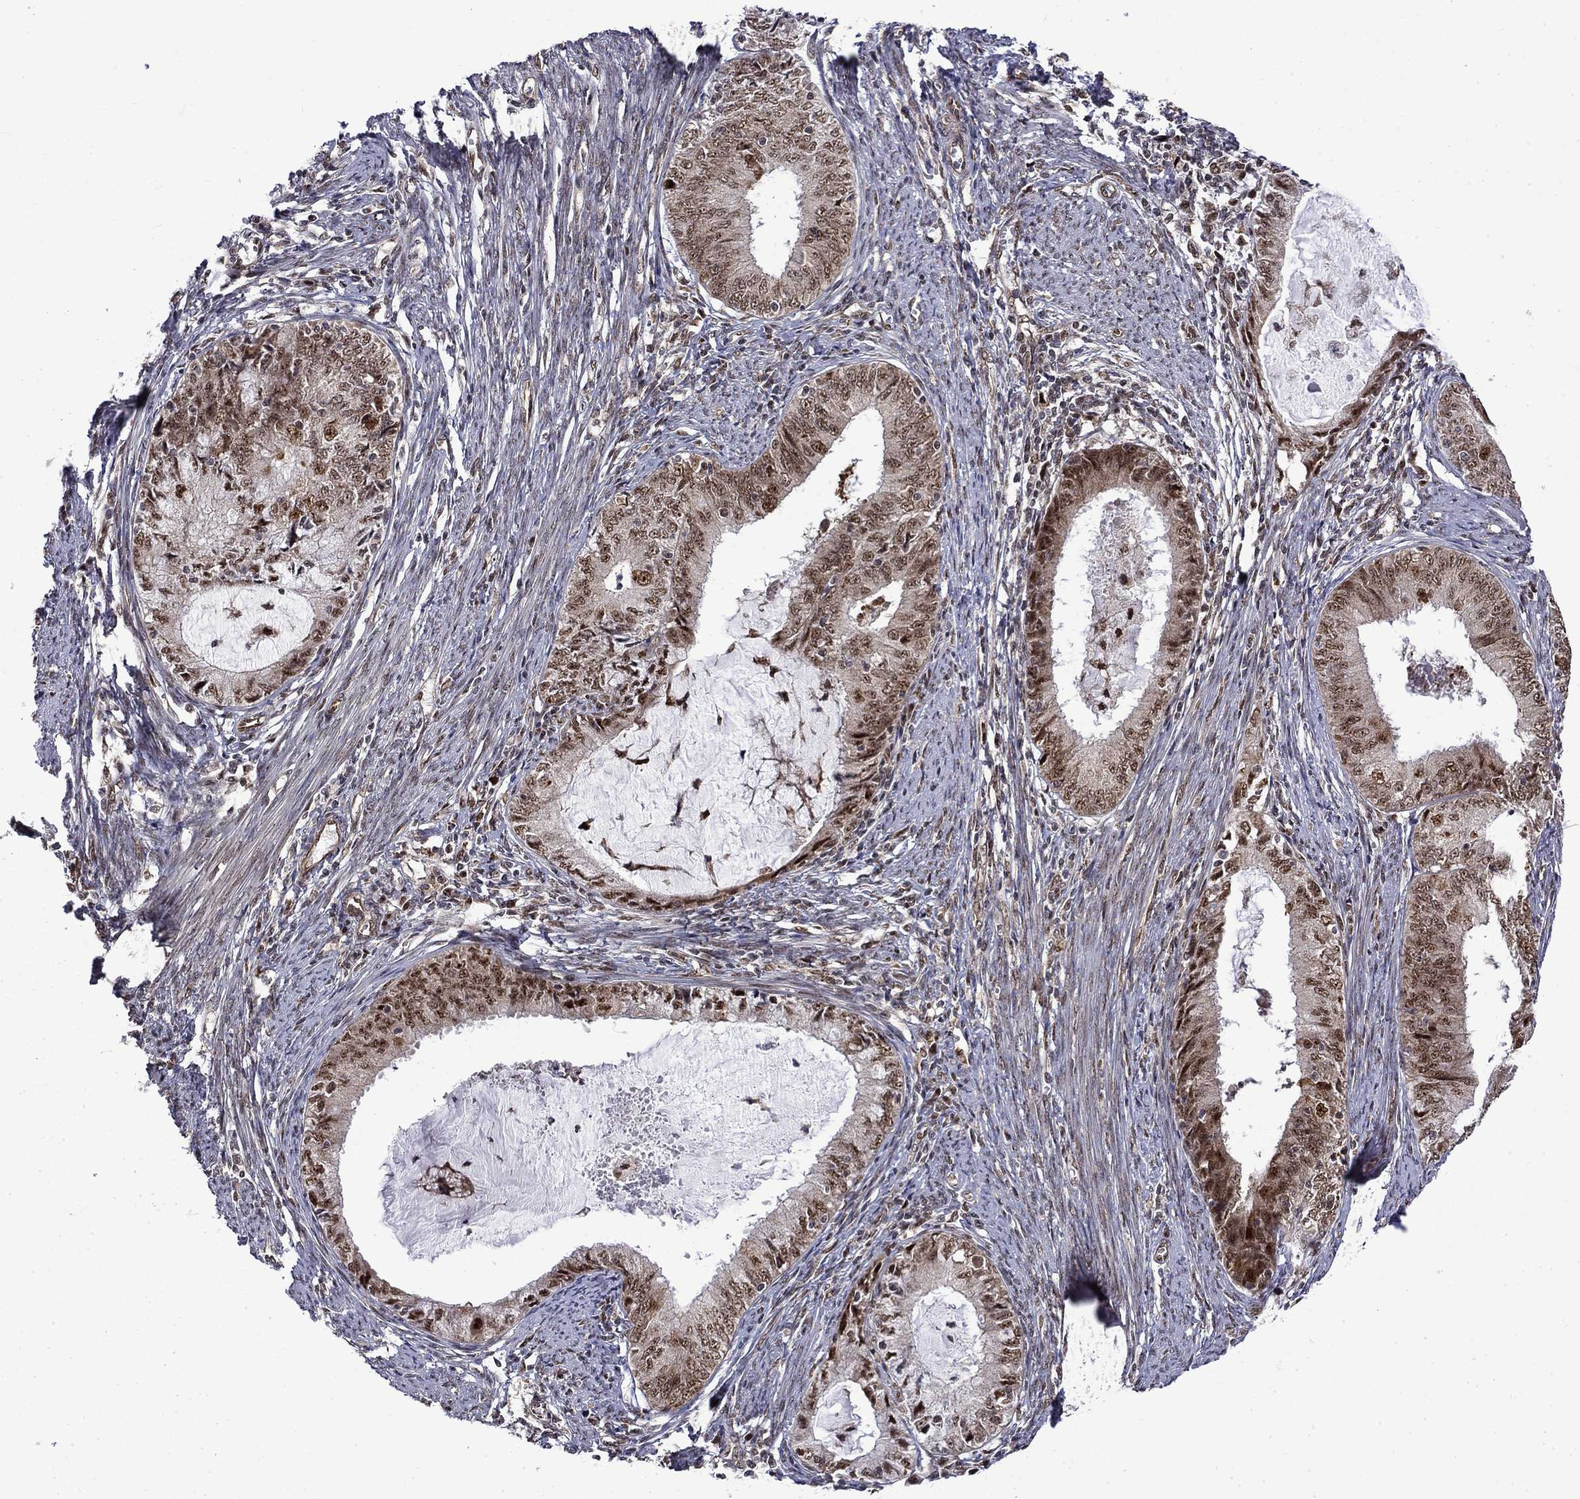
{"staining": {"intensity": "moderate", "quantity": ">75%", "location": "nuclear"}, "tissue": "endometrial cancer", "cell_type": "Tumor cells", "image_type": "cancer", "snomed": [{"axis": "morphology", "description": "Adenocarcinoma, NOS"}, {"axis": "topography", "description": "Endometrium"}], "caption": "Protein analysis of endometrial cancer (adenocarcinoma) tissue shows moderate nuclear expression in approximately >75% of tumor cells.", "gene": "KPNA3", "patient": {"sex": "female", "age": 57}}